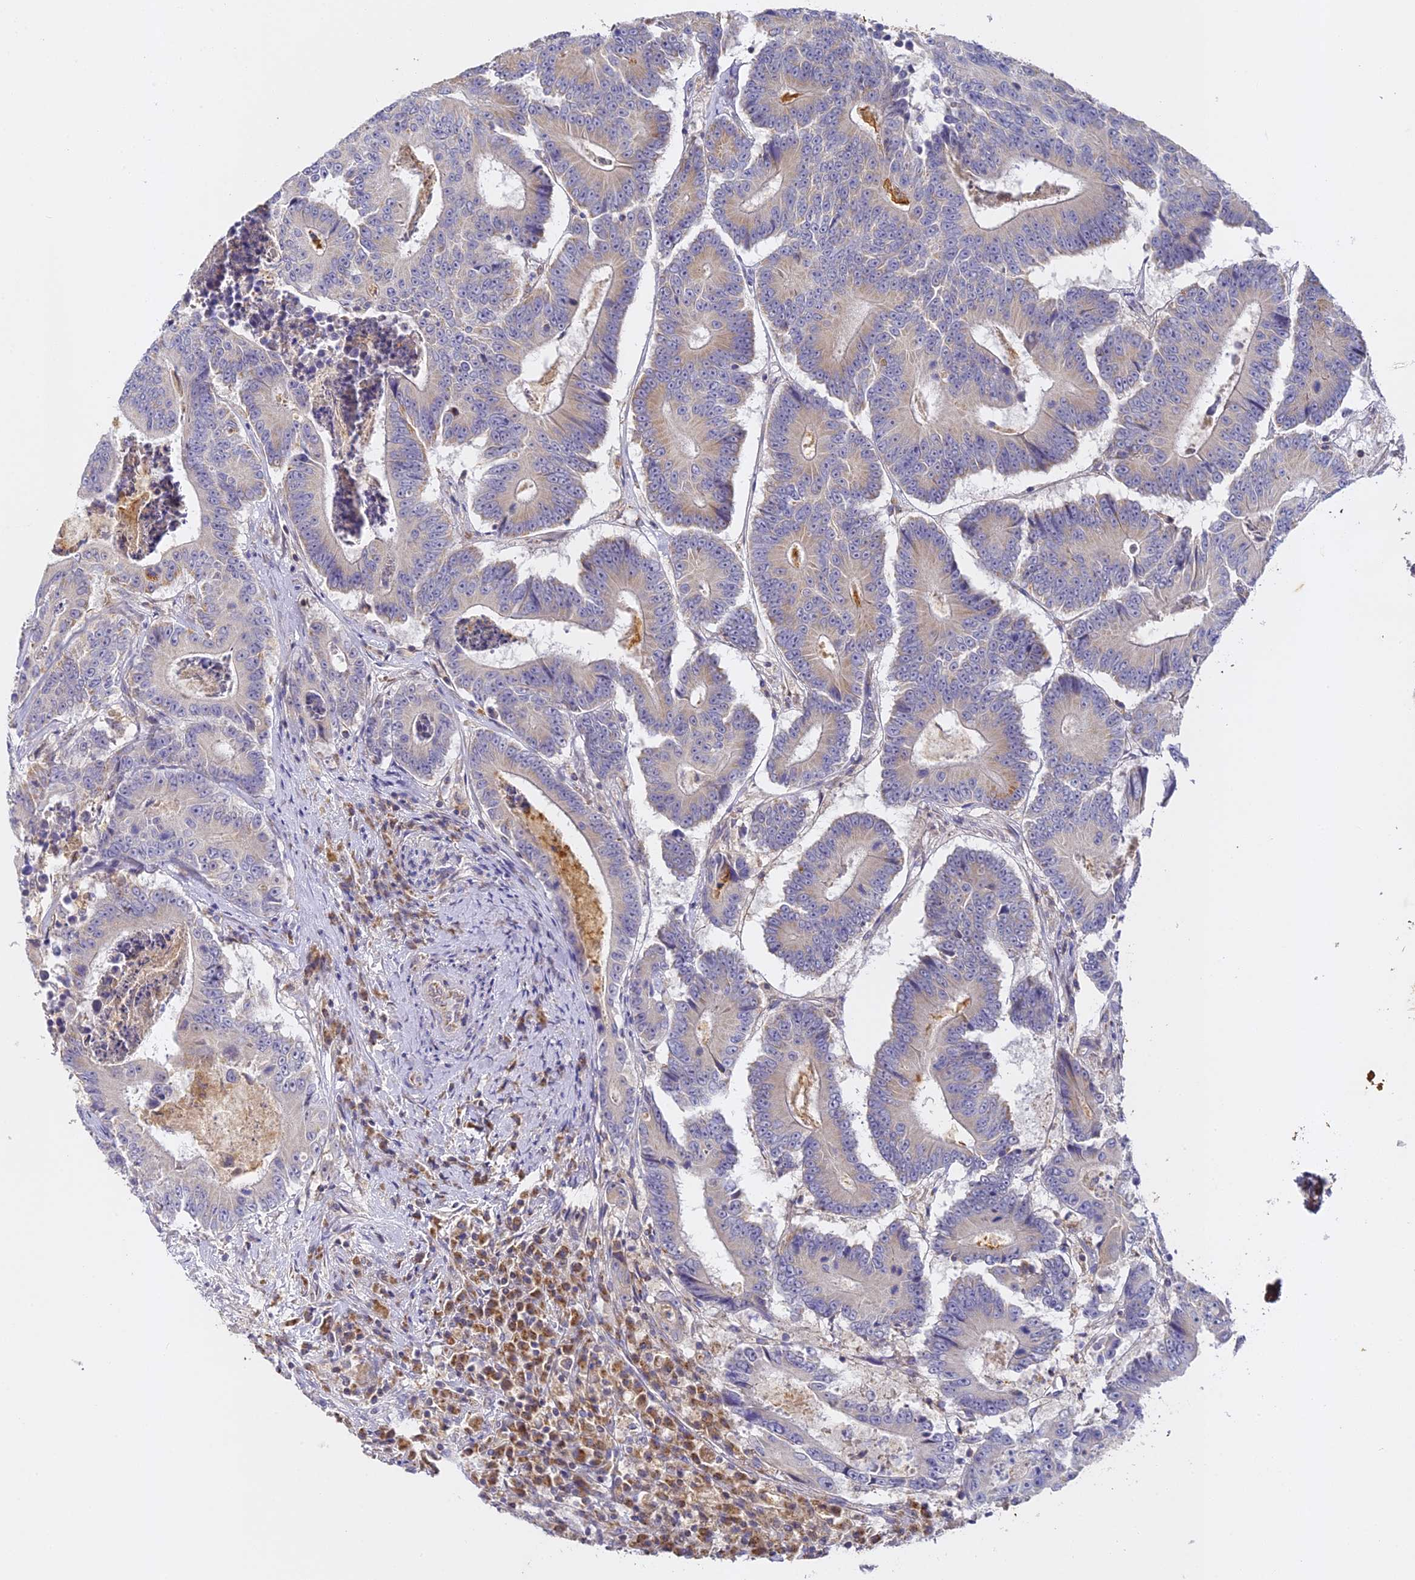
{"staining": {"intensity": "negative", "quantity": "none", "location": "none"}, "tissue": "colorectal cancer", "cell_type": "Tumor cells", "image_type": "cancer", "snomed": [{"axis": "morphology", "description": "Adenocarcinoma, NOS"}, {"axis": "topography", "description": "Colon"}], "caption": "This is a histopathology image of immunohistochemistry staining of adenocarcinoma (colorectal), which shows no staining in tumor cells.", "gene": "DONSON", "patient": {"sex": "male", "age": 83}}